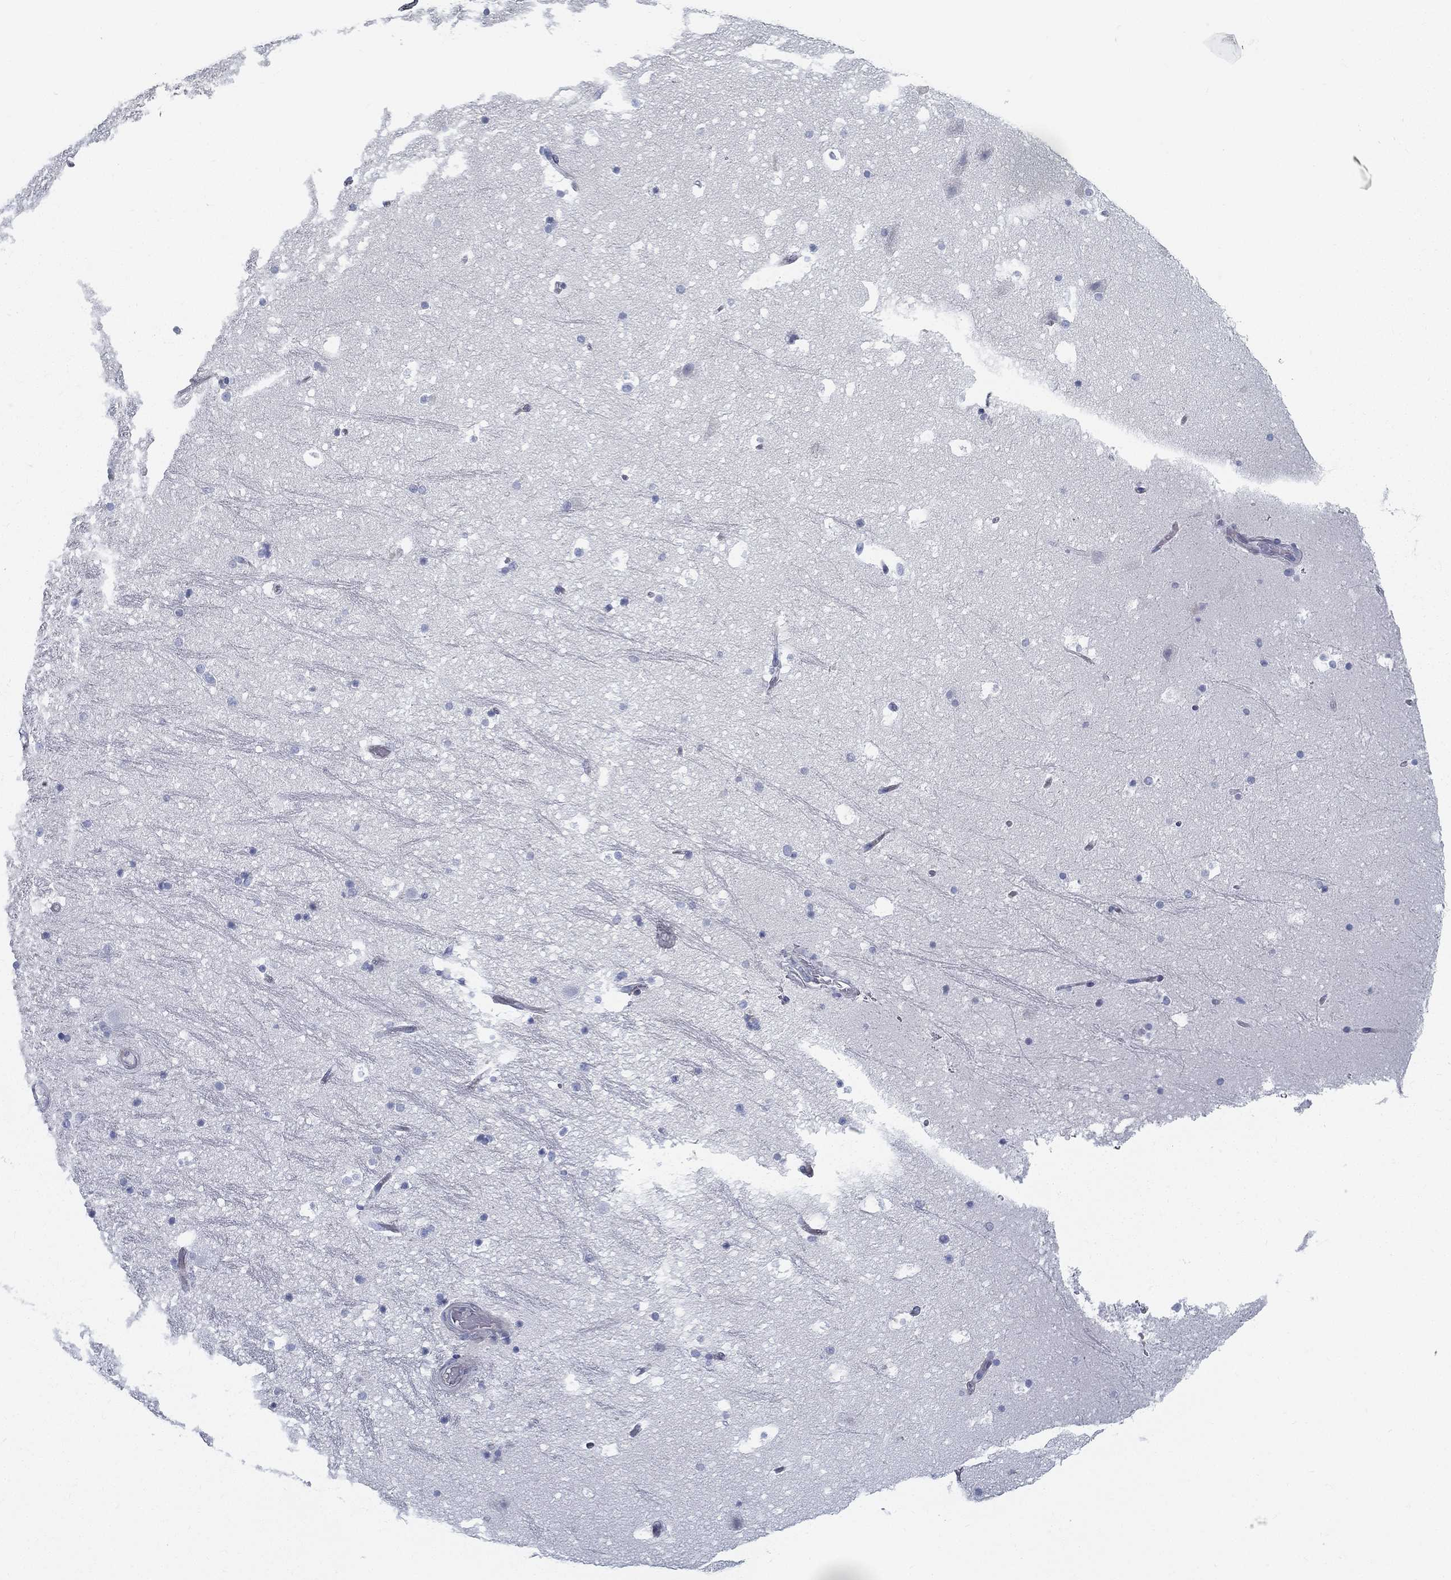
{"staining": {"intensity": "negative", "quantity": "none", "location": "none"}, "tissue": "hippocampus", "cell_type": "Glial cells", "image_type": "normal", "snomed": [{"axis": "morphology", "description": "Normal tissue, NOS"}, {"axis": "topography", "description": "Hippocampus"}], "caption": "The micrograph exhibits no staining of glial cells in benign hippocampus.", "gene": "SPPL2C", "patient": {"sex": "male", "age": 51}}